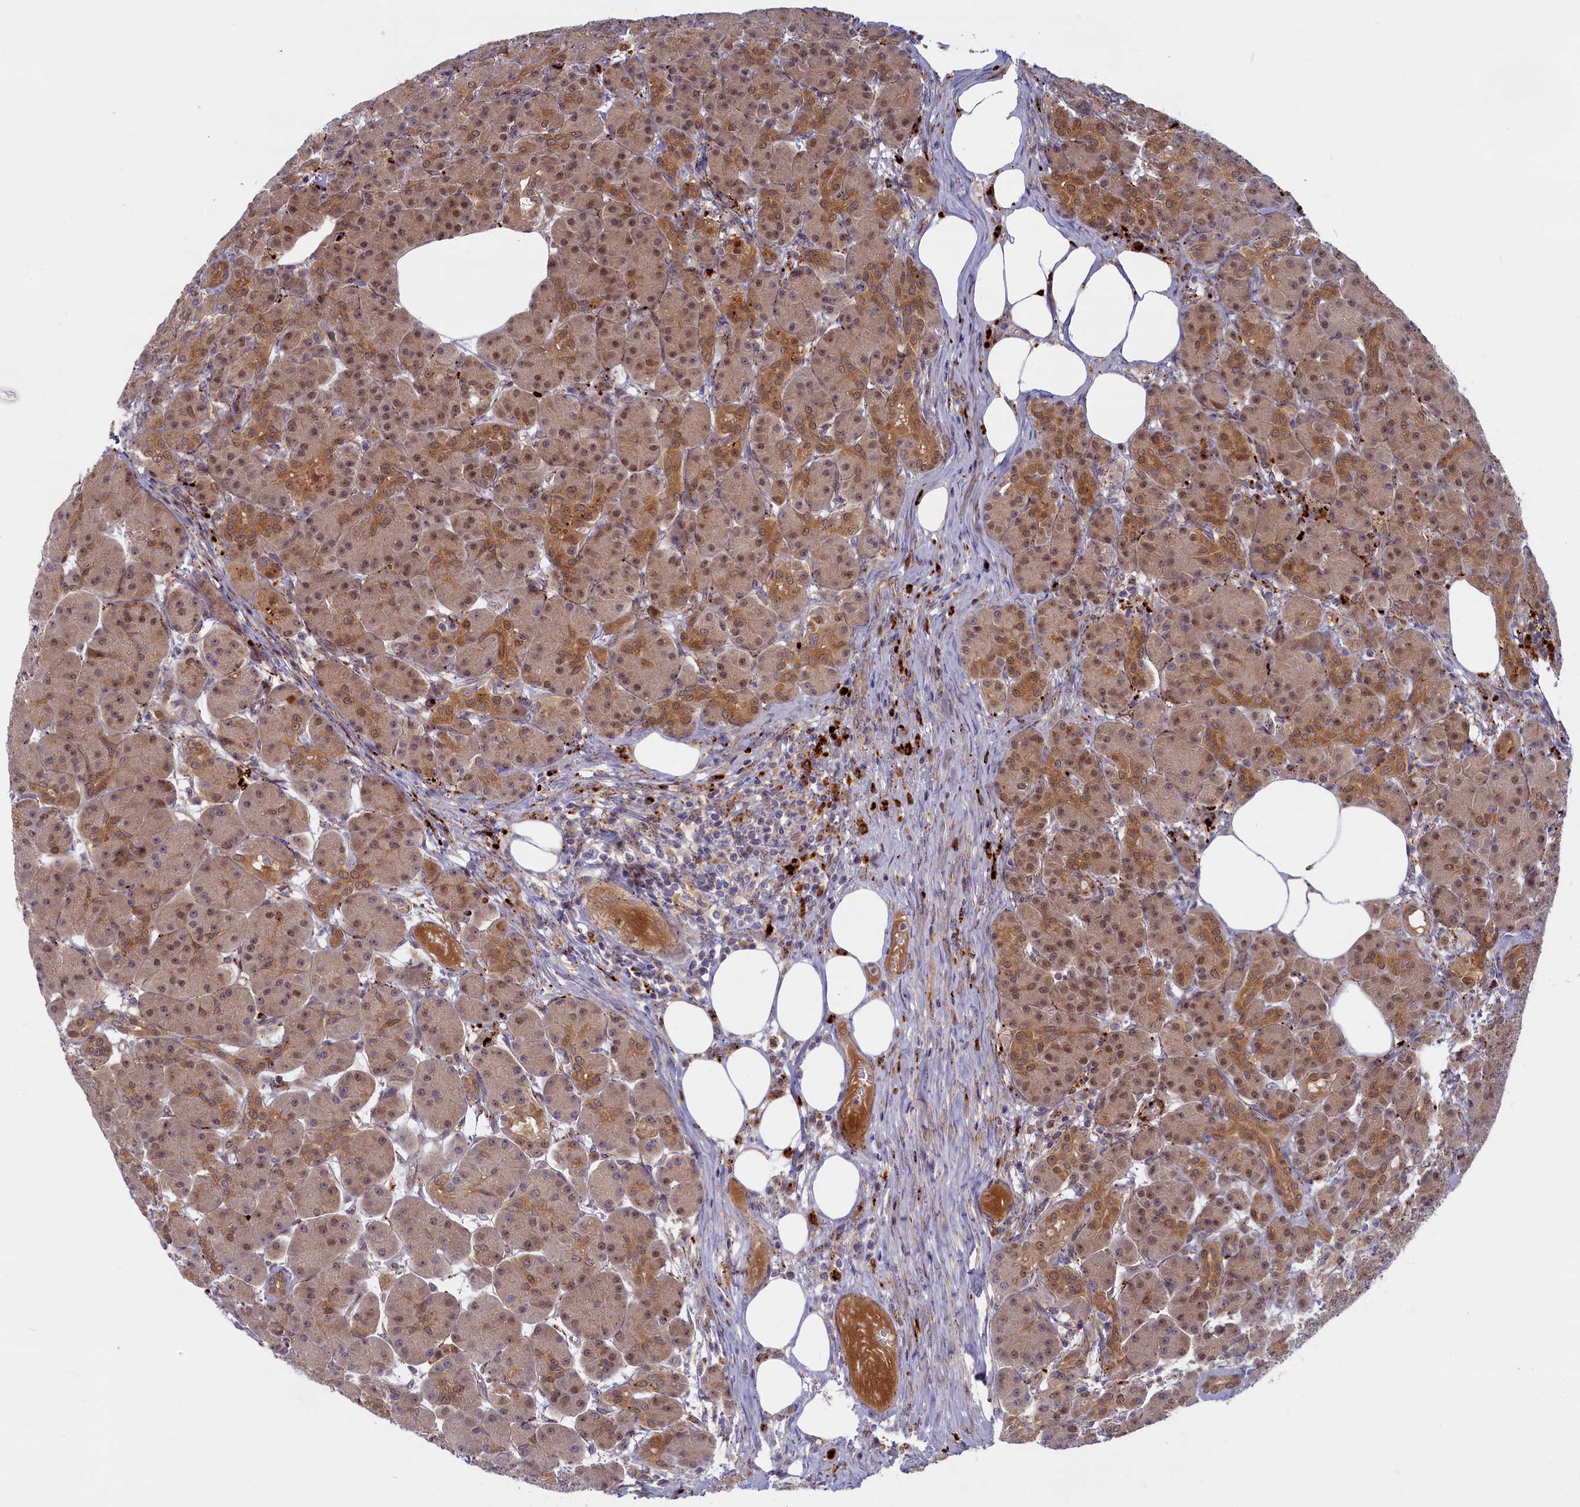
{"staining": {"intensity": "moderate", "quantity": "25%-75%", "location": "cytoplasmic/membranous,nuclear"}, "tissue": "pancreas", "cell_type": "Exocrine glandular cells", "image_type": "normal", "snomed": [{"axis": "morphology", "description": "Normal tissue, NOS"}, {"axis": "topography", "description": "Pancreas"}], "caption": "Exocrine glandular cells demonstrate medium levels of moderate cytoplasmic/membranous,nuclear staining in about 25%-75% of cells in normal pancreas. (DAB (3,3'-diaminobenzidine) = brown stain, brightfield microscopy at high magnification).", "gene": "FCSK", "patient": {"sex": "male", "age": 63}}